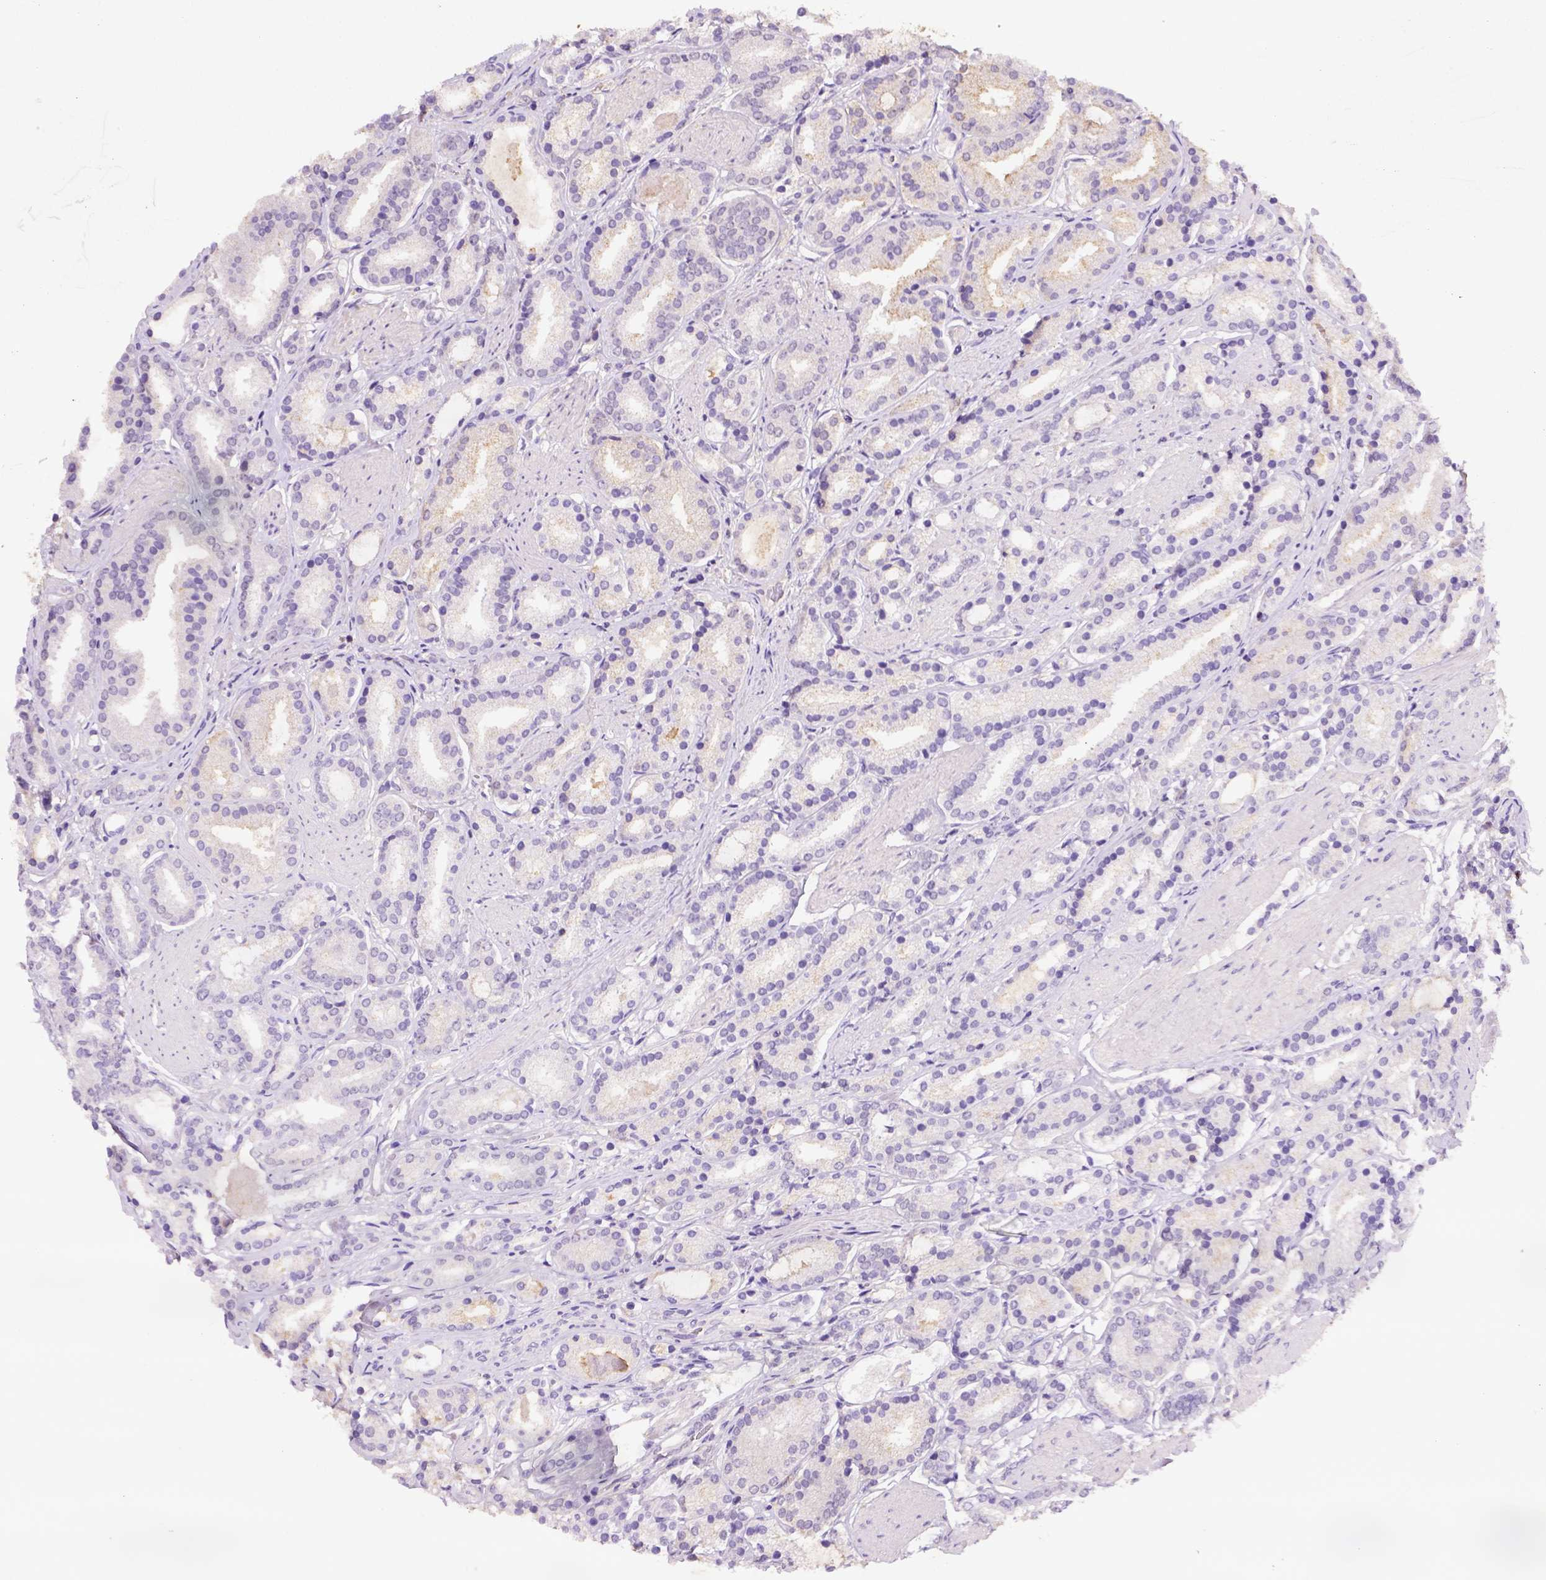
{"staining": {"intensity": "weak", "quantity": "25%-75%", "location": "cytoplasmic/membranous"}, "tissue": "prostate cancer", "cell_type": "Tumor cells", "image_type": "cancer", "snomed": [{"axis": "morphology", "description": "Adenocarcinoma, High grade"}, {"axis": "topography", "description": "Prostate"}], "caption": "Brown immunohistochemical staining in human prostate cancer (high-grade adenocarcinoma) demonstrates weak cytoplasmic/membranous expression in approximately 25%-75% of tumor cells.", "gene": "SCML4", "patient": {"sex": "male", "age": 63}}